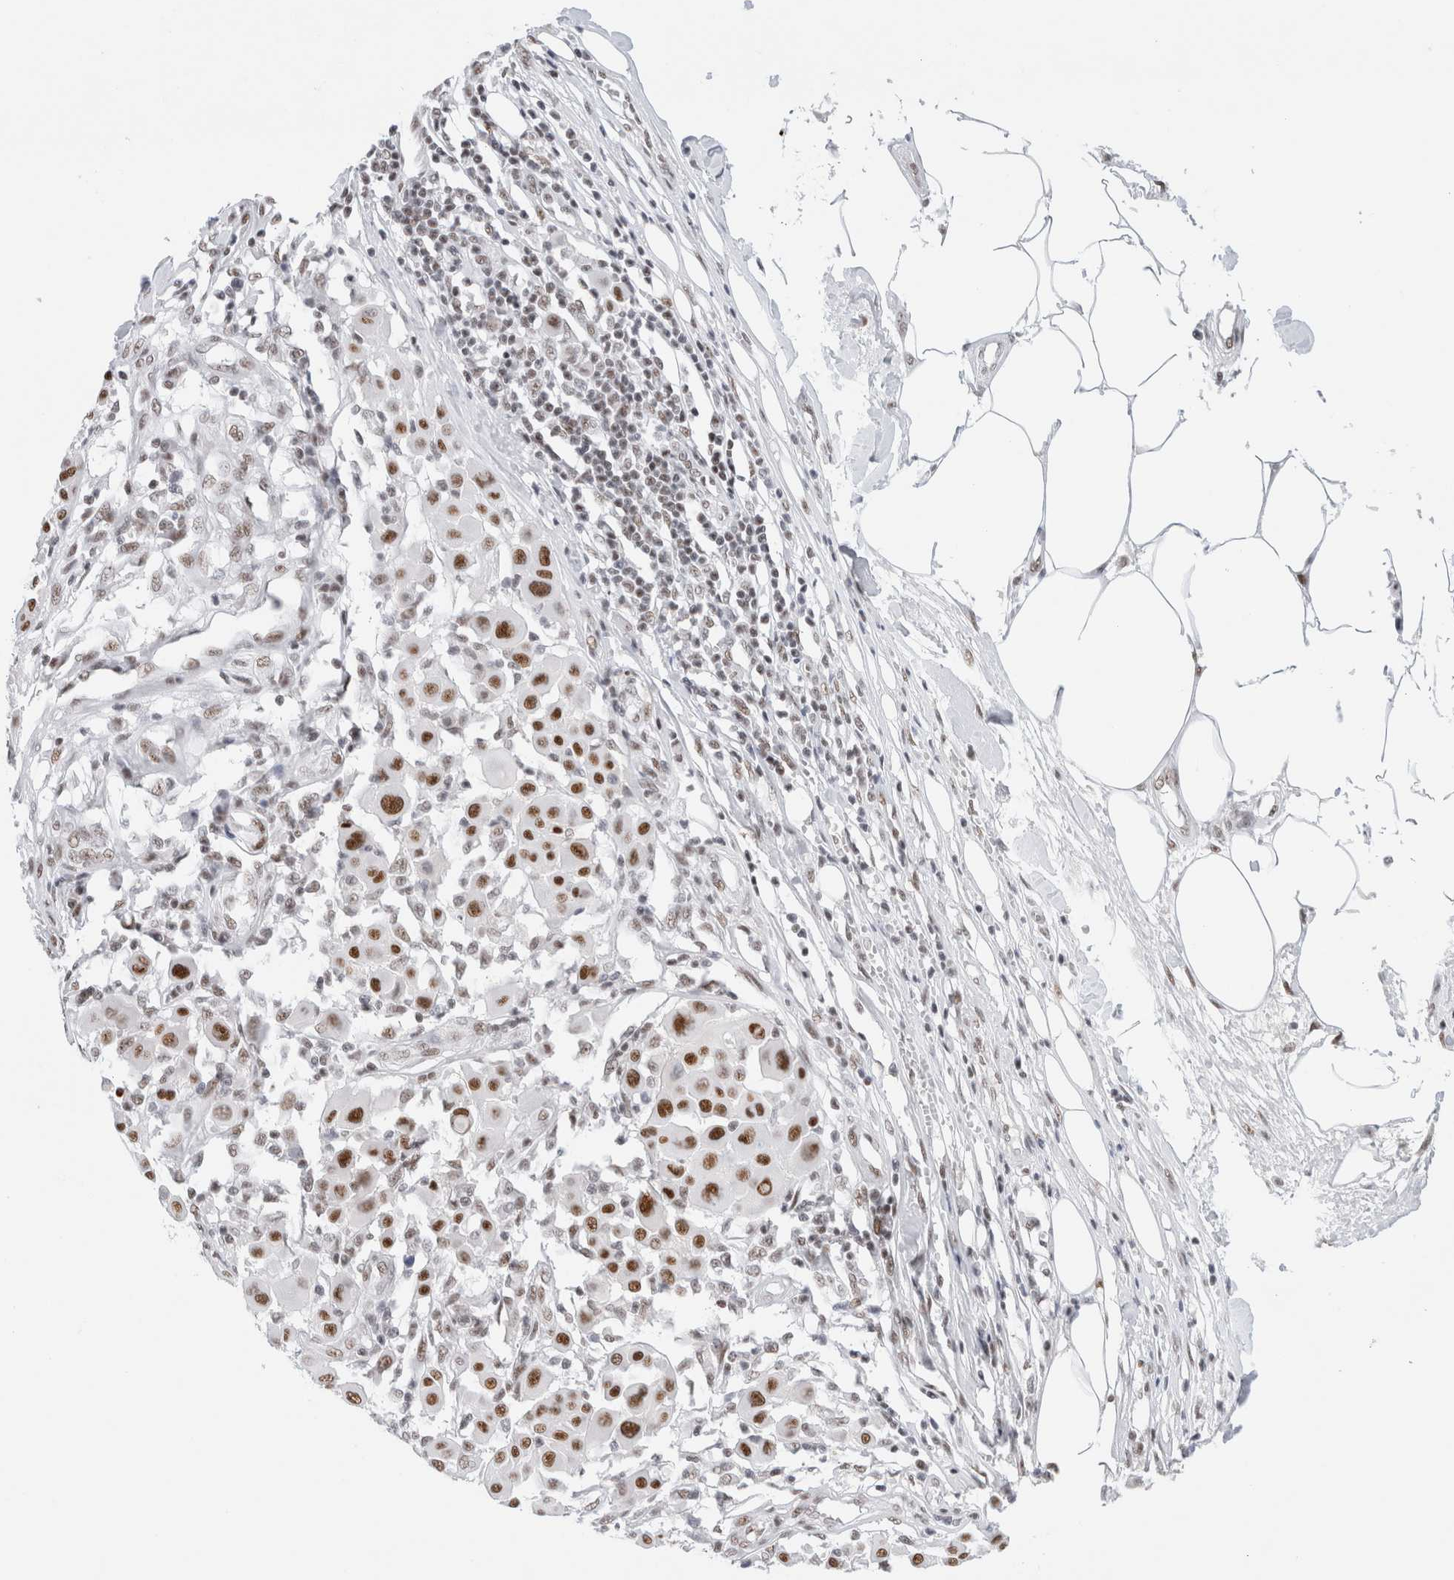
{"staining": {"intensity": "strong", "quantity": ">75%", "location": "nuclear"}, "tissue": "melanoma", "cell_type": "Tumor cells", "image_type": "cancer", "snomed": [{"axis": "morphology", "description": "Malignant melanoma, Metastatic site"}, {"axis": "topography", "description": "Soft tissue"}], "caption": "Melanoma stained with a brown dye reveals strong nuclear positive positivity in approximately >75% of tumor cells.", "gene": "COPS7A", "patient": {"sex": "male", "age": 41}}